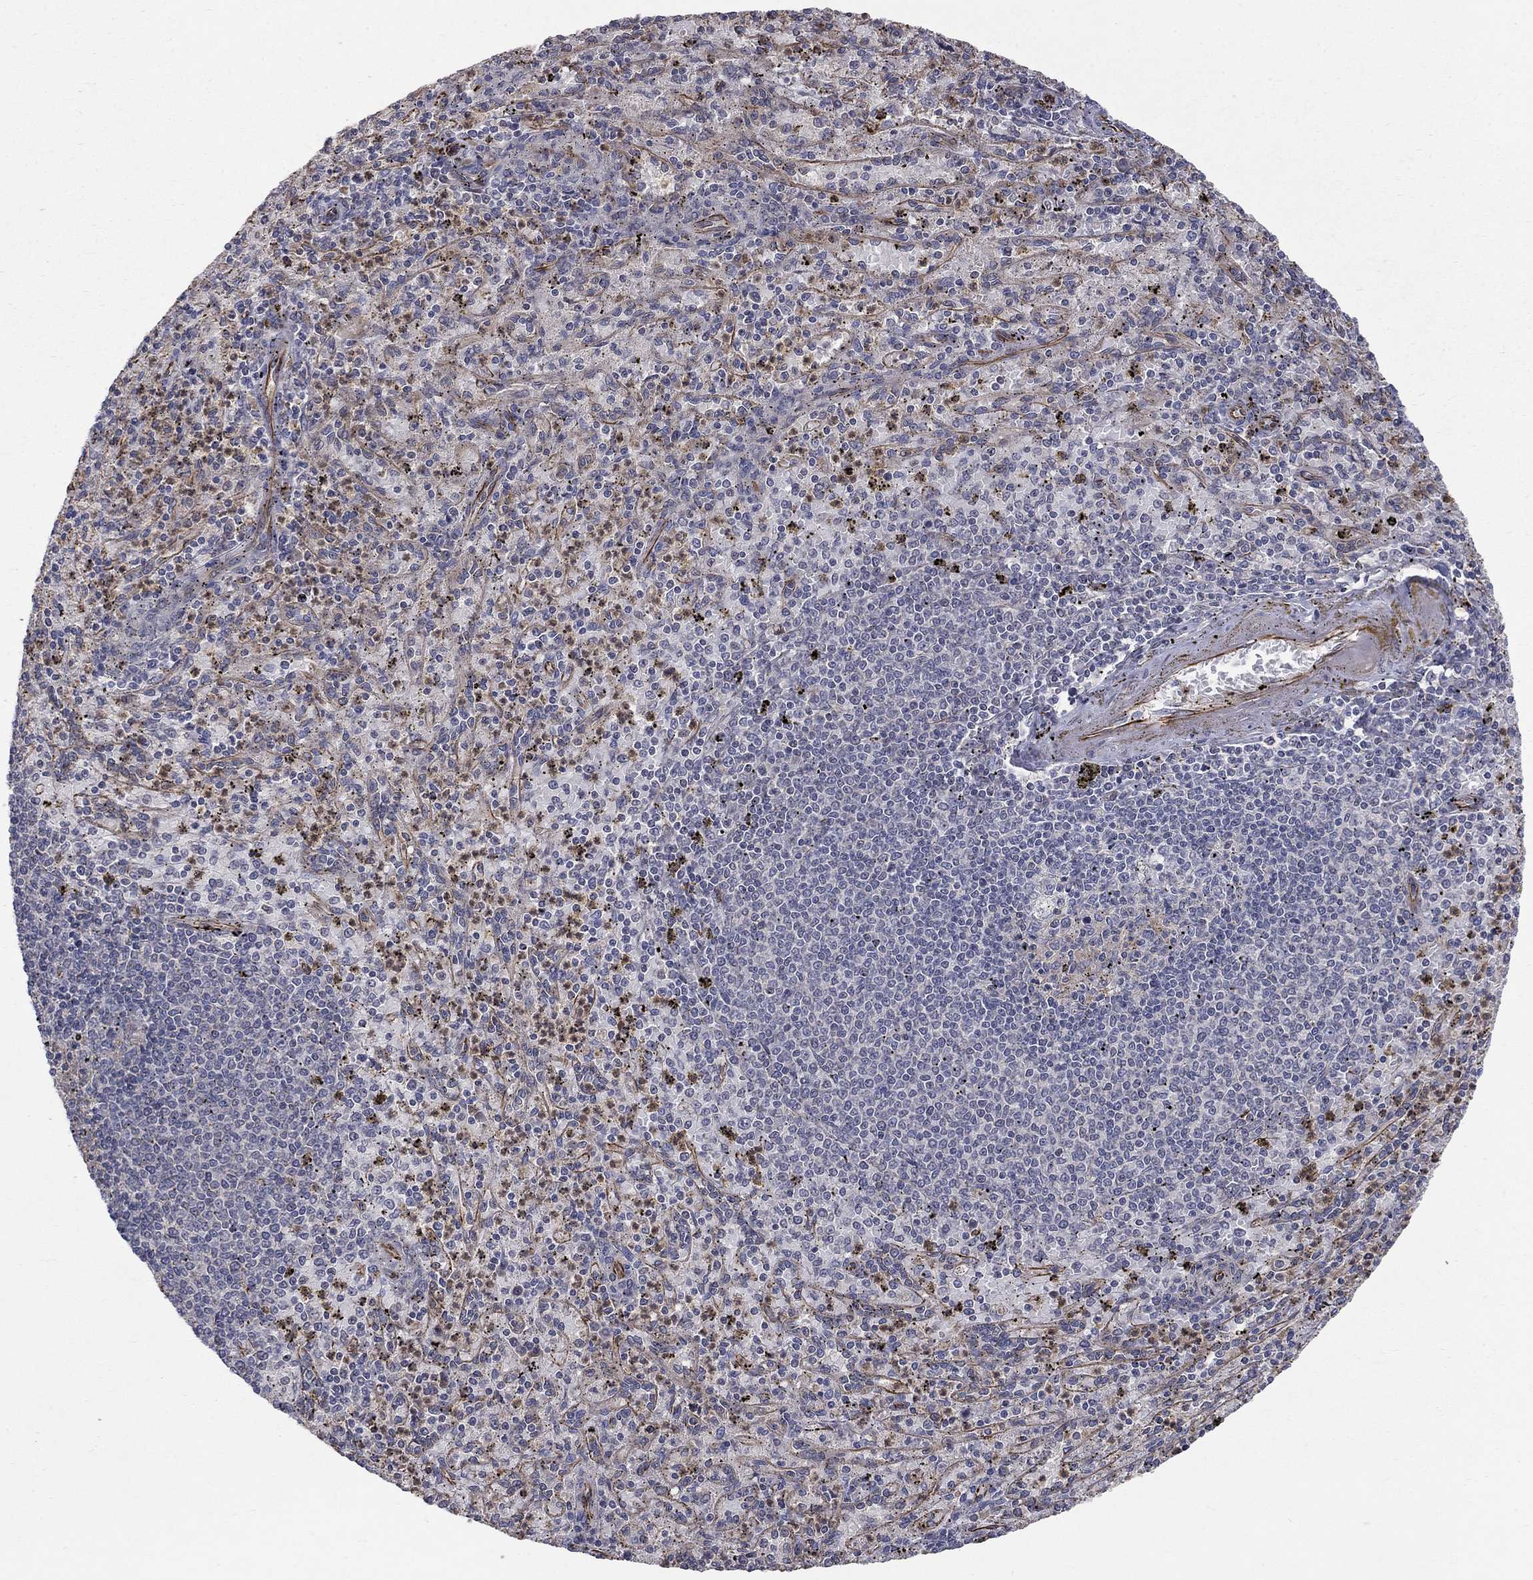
{"staining": {"intensity": "negative", "quantity": "none", "location": "none"}, "tissue": "spleen", "cell_type": "Cells in red pulp", "image_type": "normal", "snomed": [{"axis": "morphology", "description": "Normal tissue, NOS"}, {"axis": "topography", "description": "Spleen"}], "caption": "This is an immunohistochemistry photomicrograph of unremarkable human spleen. There is no expression in cells in red pulp.", "gene": "MSRA", "patient": {"sex": "male", "age": 60}}